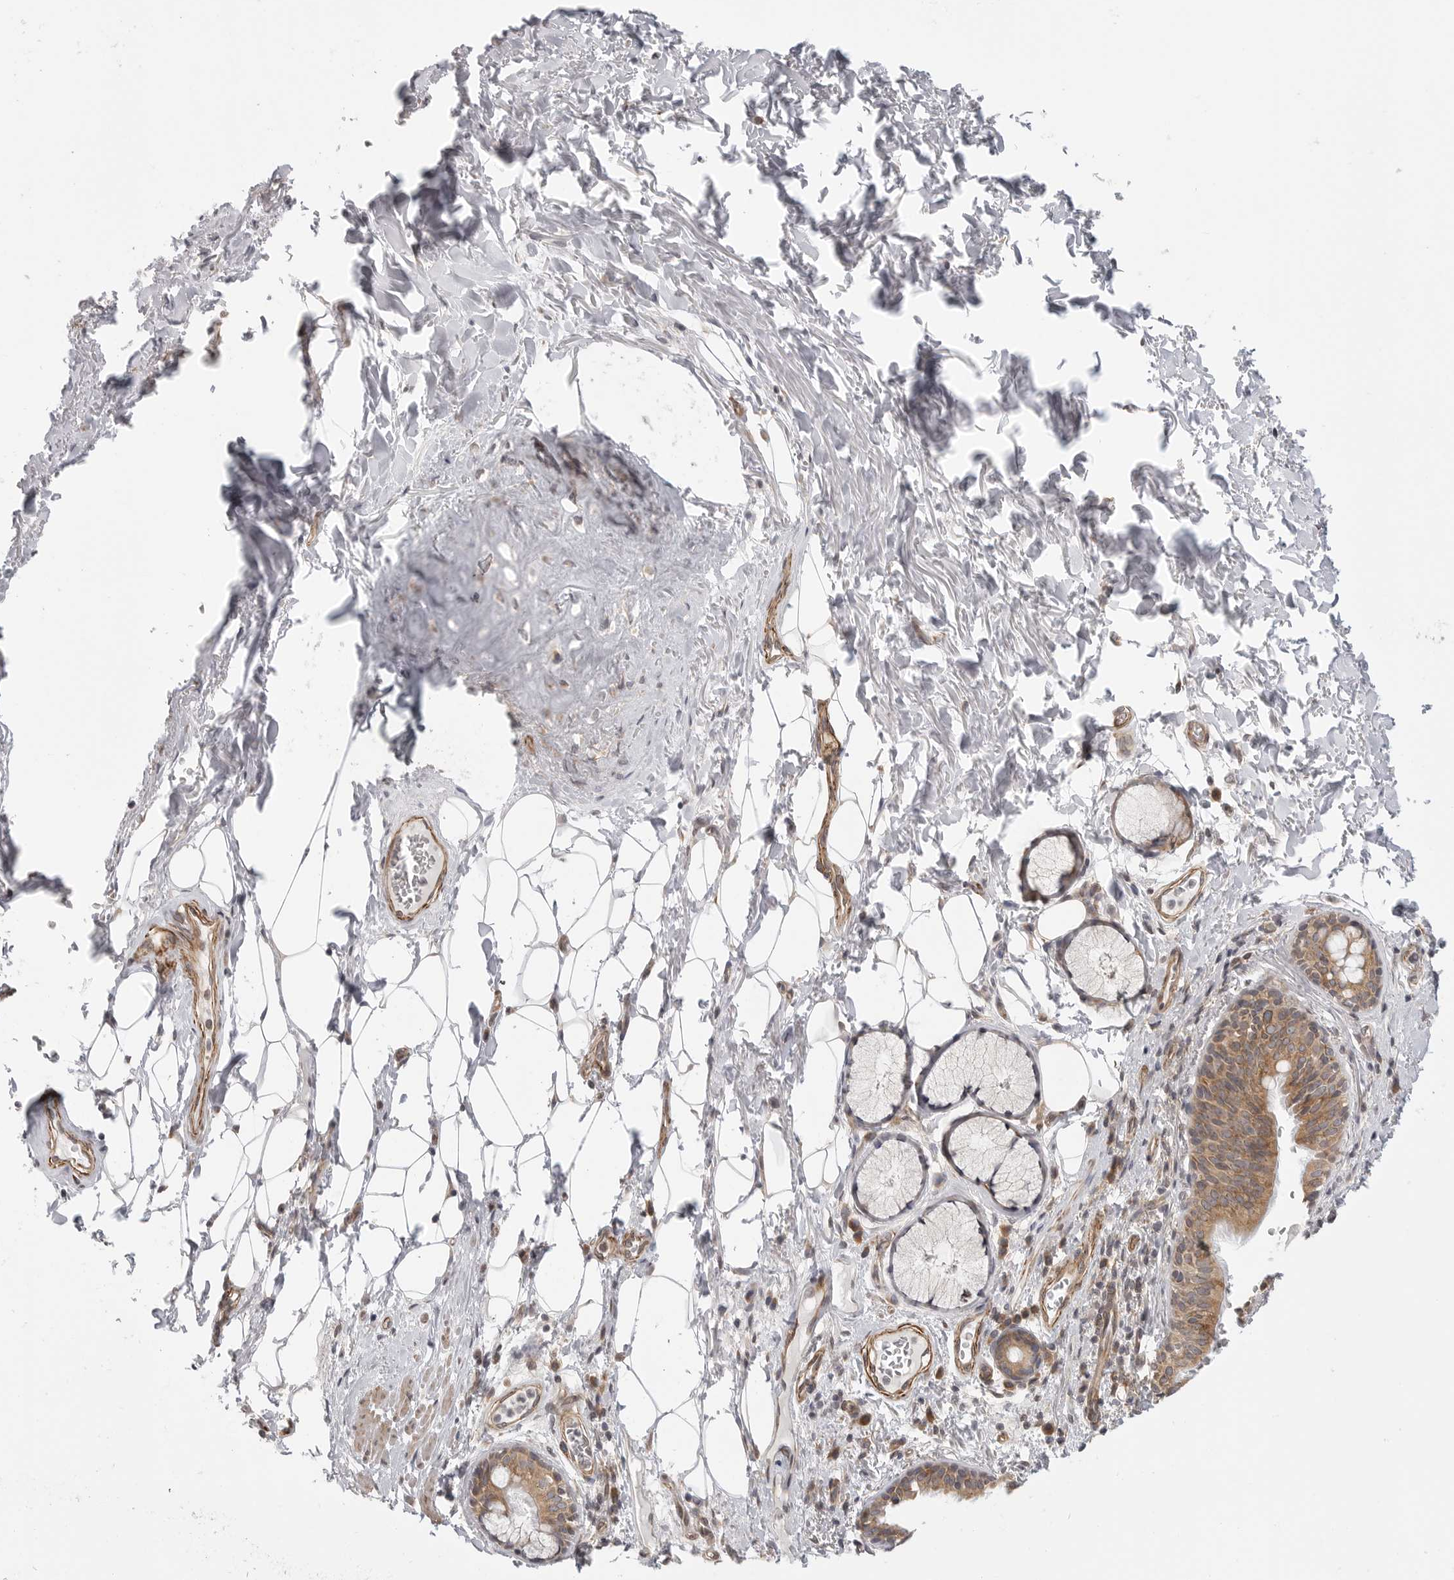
{"staining": {"intensity": "moderate", "quantity": ">75%", "location": "cytoplasmic/membranous"}, "tissue": "bronchus", "cell_type": "Respiratory epithelial cells", "image_type": "normal", "snomed": [{"axis": "morphology", "description": "Normal tissue, NOS"}, {"axis": "topography", "description": "Cartilage tissue"}], "caption": "An immunohistochemistry (IHC) image of benign tissue is shown. Protein staining in brown labels moderate cytoplasmic/membranous positivity in bronchus within respiratory epithelial cells. (Brightfield microscopy of DAB IHC at high magnification).", "gene": "CERS2", "patient": {"sex": "female", "age": 63}}